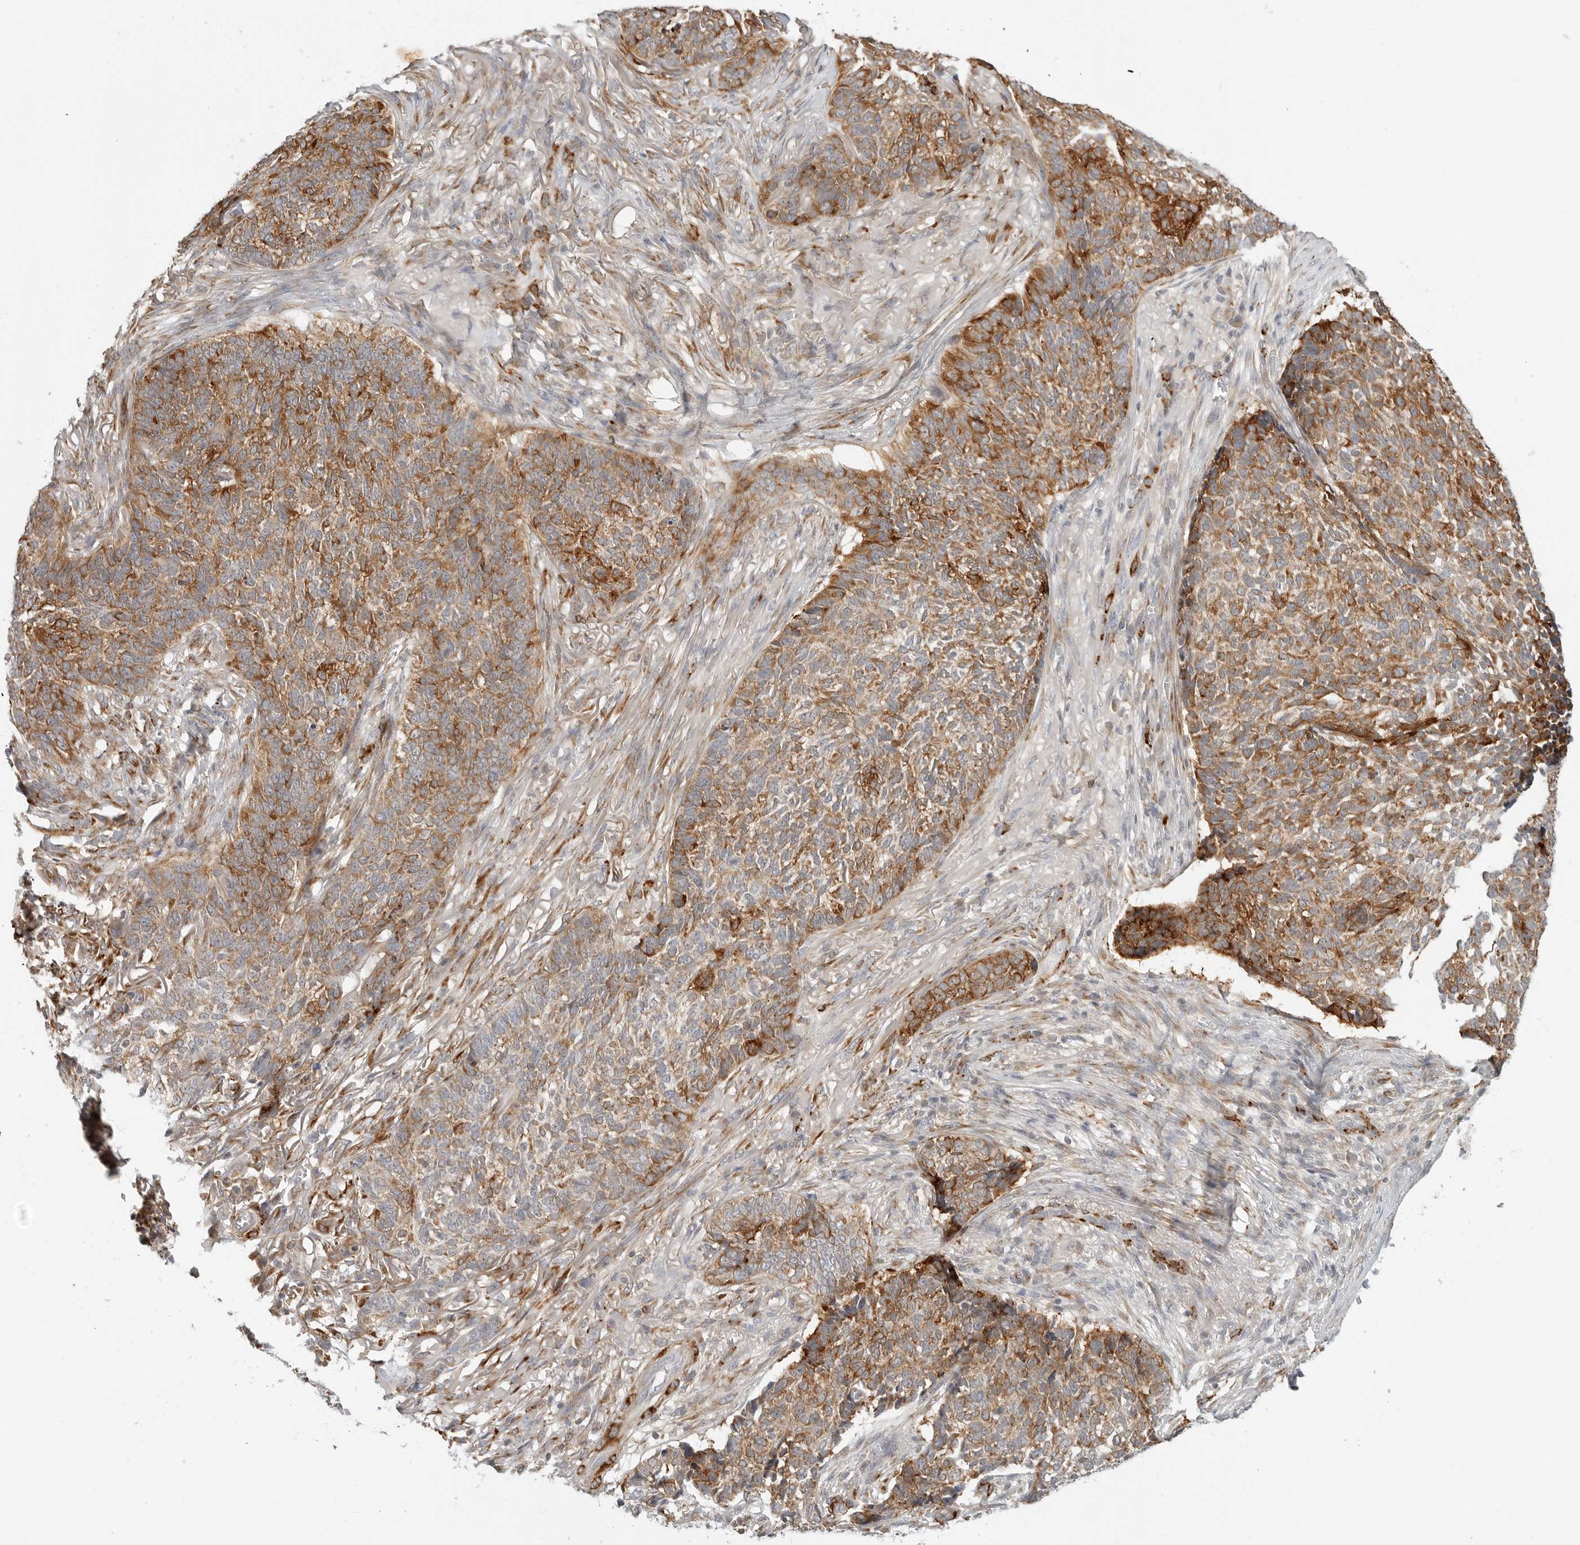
{"staining": {"intensity": "strong", "quantity": "25%-75%", "location": "cytoplasmic/membranous"}, "tissue": "skin cancer", "cell_type": "Tumor cells", "image_type": "cancer", "snomed": [{"axis": "morphology", "description": "Basal cell carcinoma"}, {"axis": "topography", "description": "Skin"}], "caption": "This photomicrograph demonstrates immunohistochemistry staining of skin basal cell carcinoma, with high strong cytoplasmic/membranous expression in approximately 25%-75% of tumor cells.", "gene": "C1QTNF1", "patient": {"sex": "male", "age": 85}}